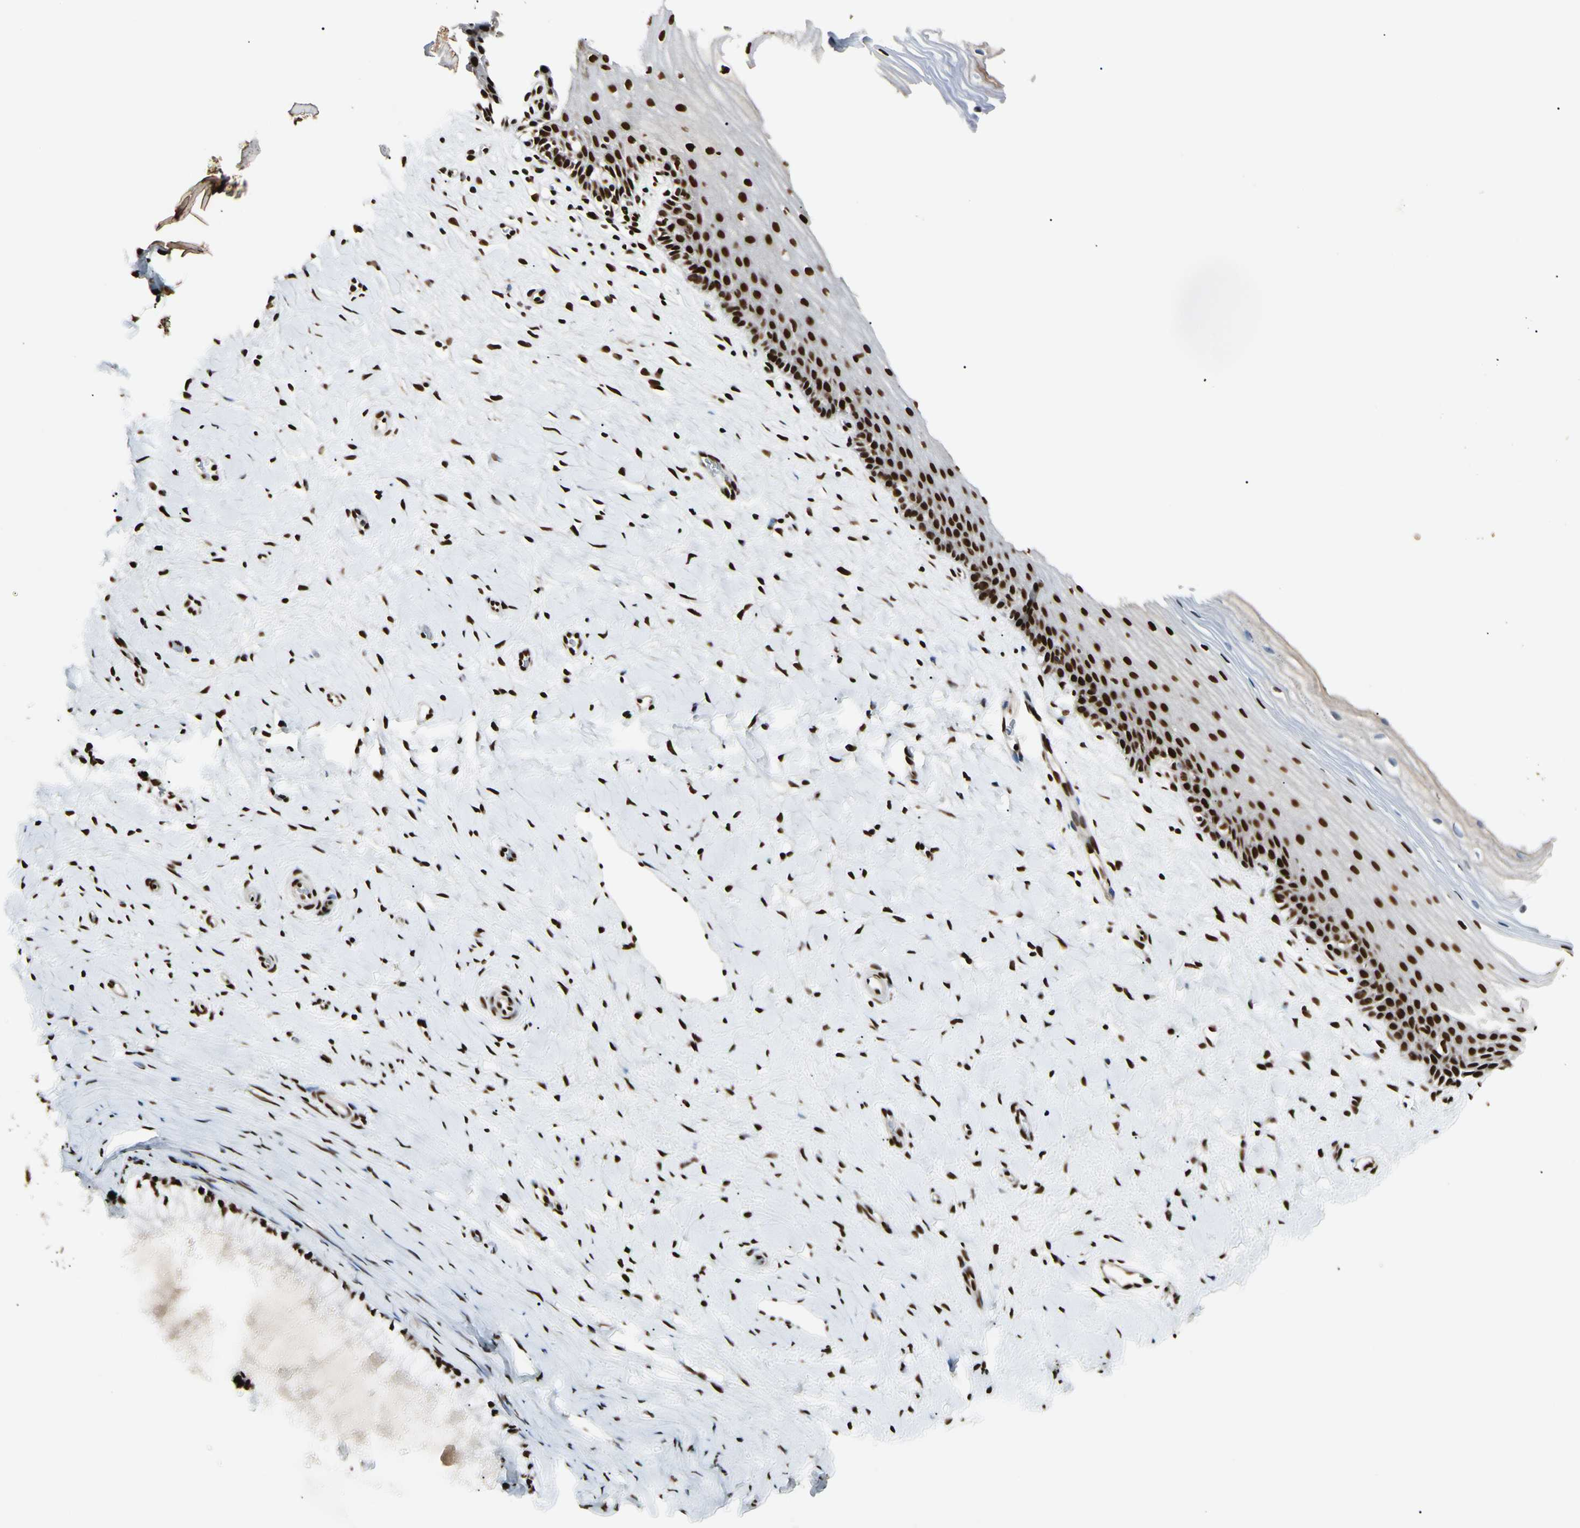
{"staining": {"intensity": "strong", "quantity": ">75%", "location": "nuclear"}, "tissue": "cervix", "cell_type": "Glandular cells", "image_type": "normal", "snomed": [{"axis": "morphology", "description": "Normal tissue, NOS"}, {"axis": "topography", "description": "Cervix"}], "caption": "Approximately >75% of glandular cells in benign human cervix demonstrate strong nuclear protein expression as visualized by brown immunohistochemical staining.", "gene": "FUS", "patient": {"sex": "female", "age": 39}}